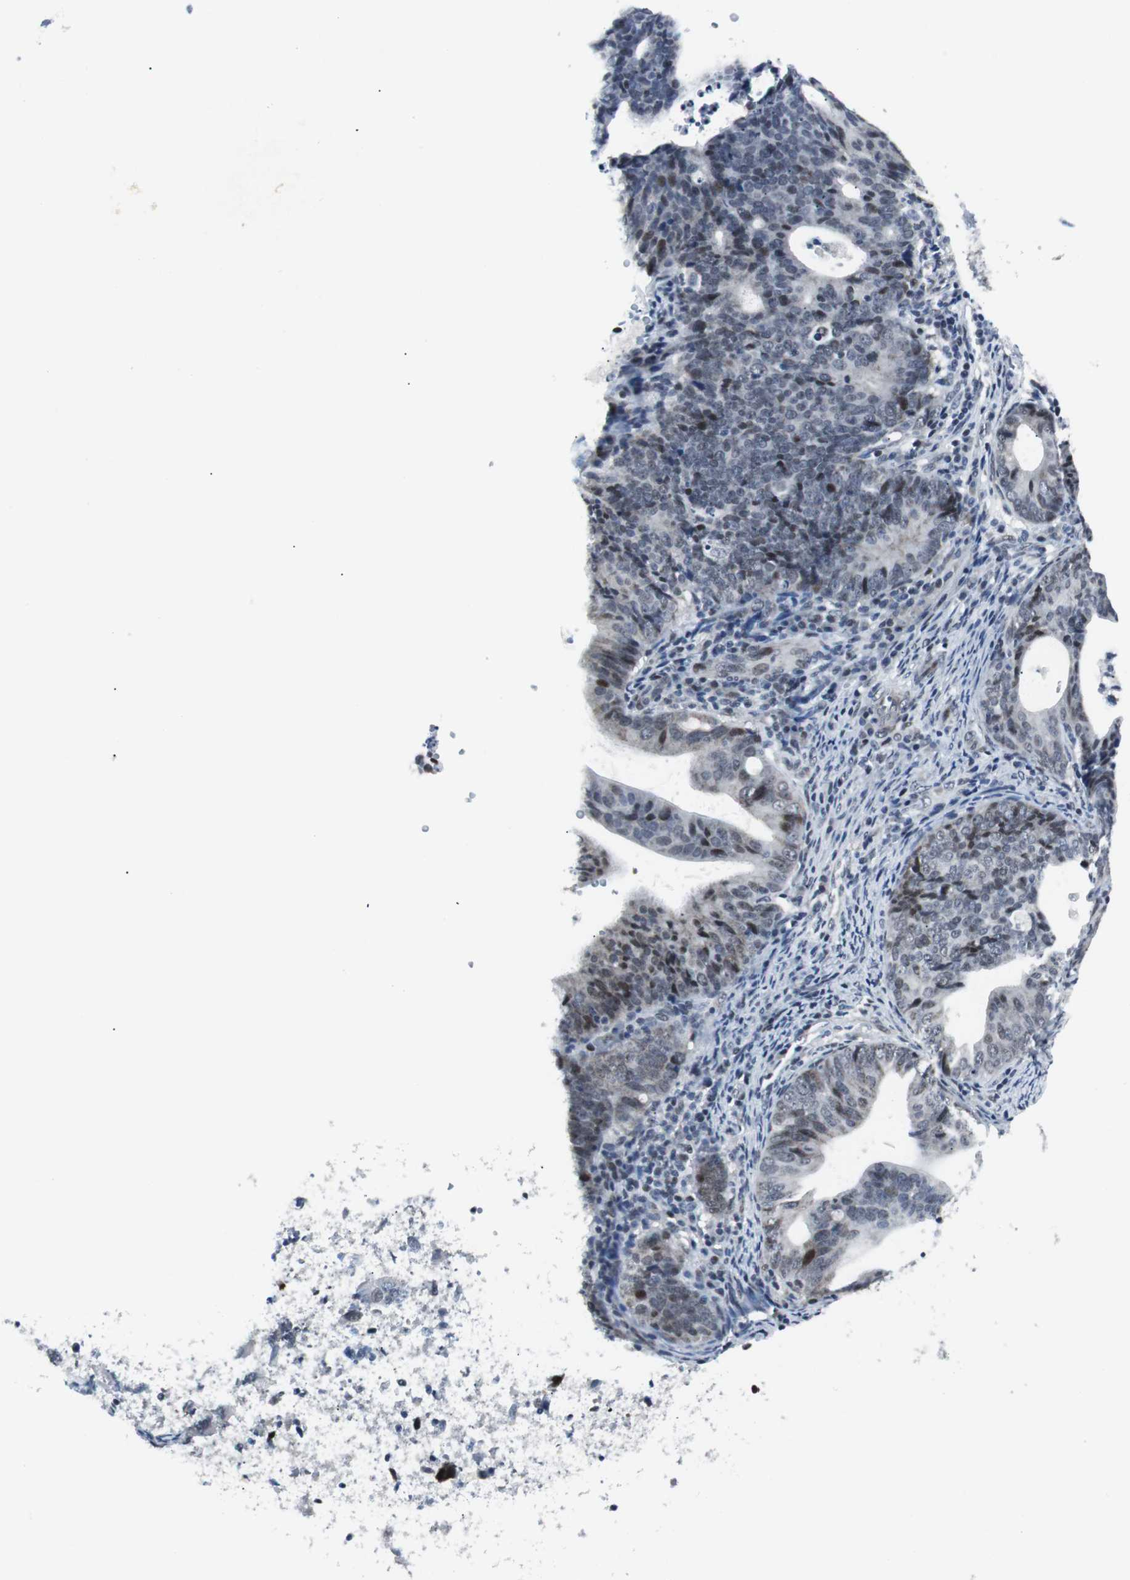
{"staining": {"intensity": "moderate", "quantity": "25%-75%", "location": "nuclear"}, "tissue": "endometrial cancer", "cell_type": "Tumor cells", "image_type": "cancer", "snomed": [{"axis": "morphology", "description": "Adenocarcinoma, NOS"}, {"axis": "topography", "description": "Uterus"}], "caption": "Endometrial cancer (adenocarcinoma) stained with a protein marker shows moderate staining in tumor cells.", "gene": "MTA1", "patient": {"sex": "female", "age": 83}}